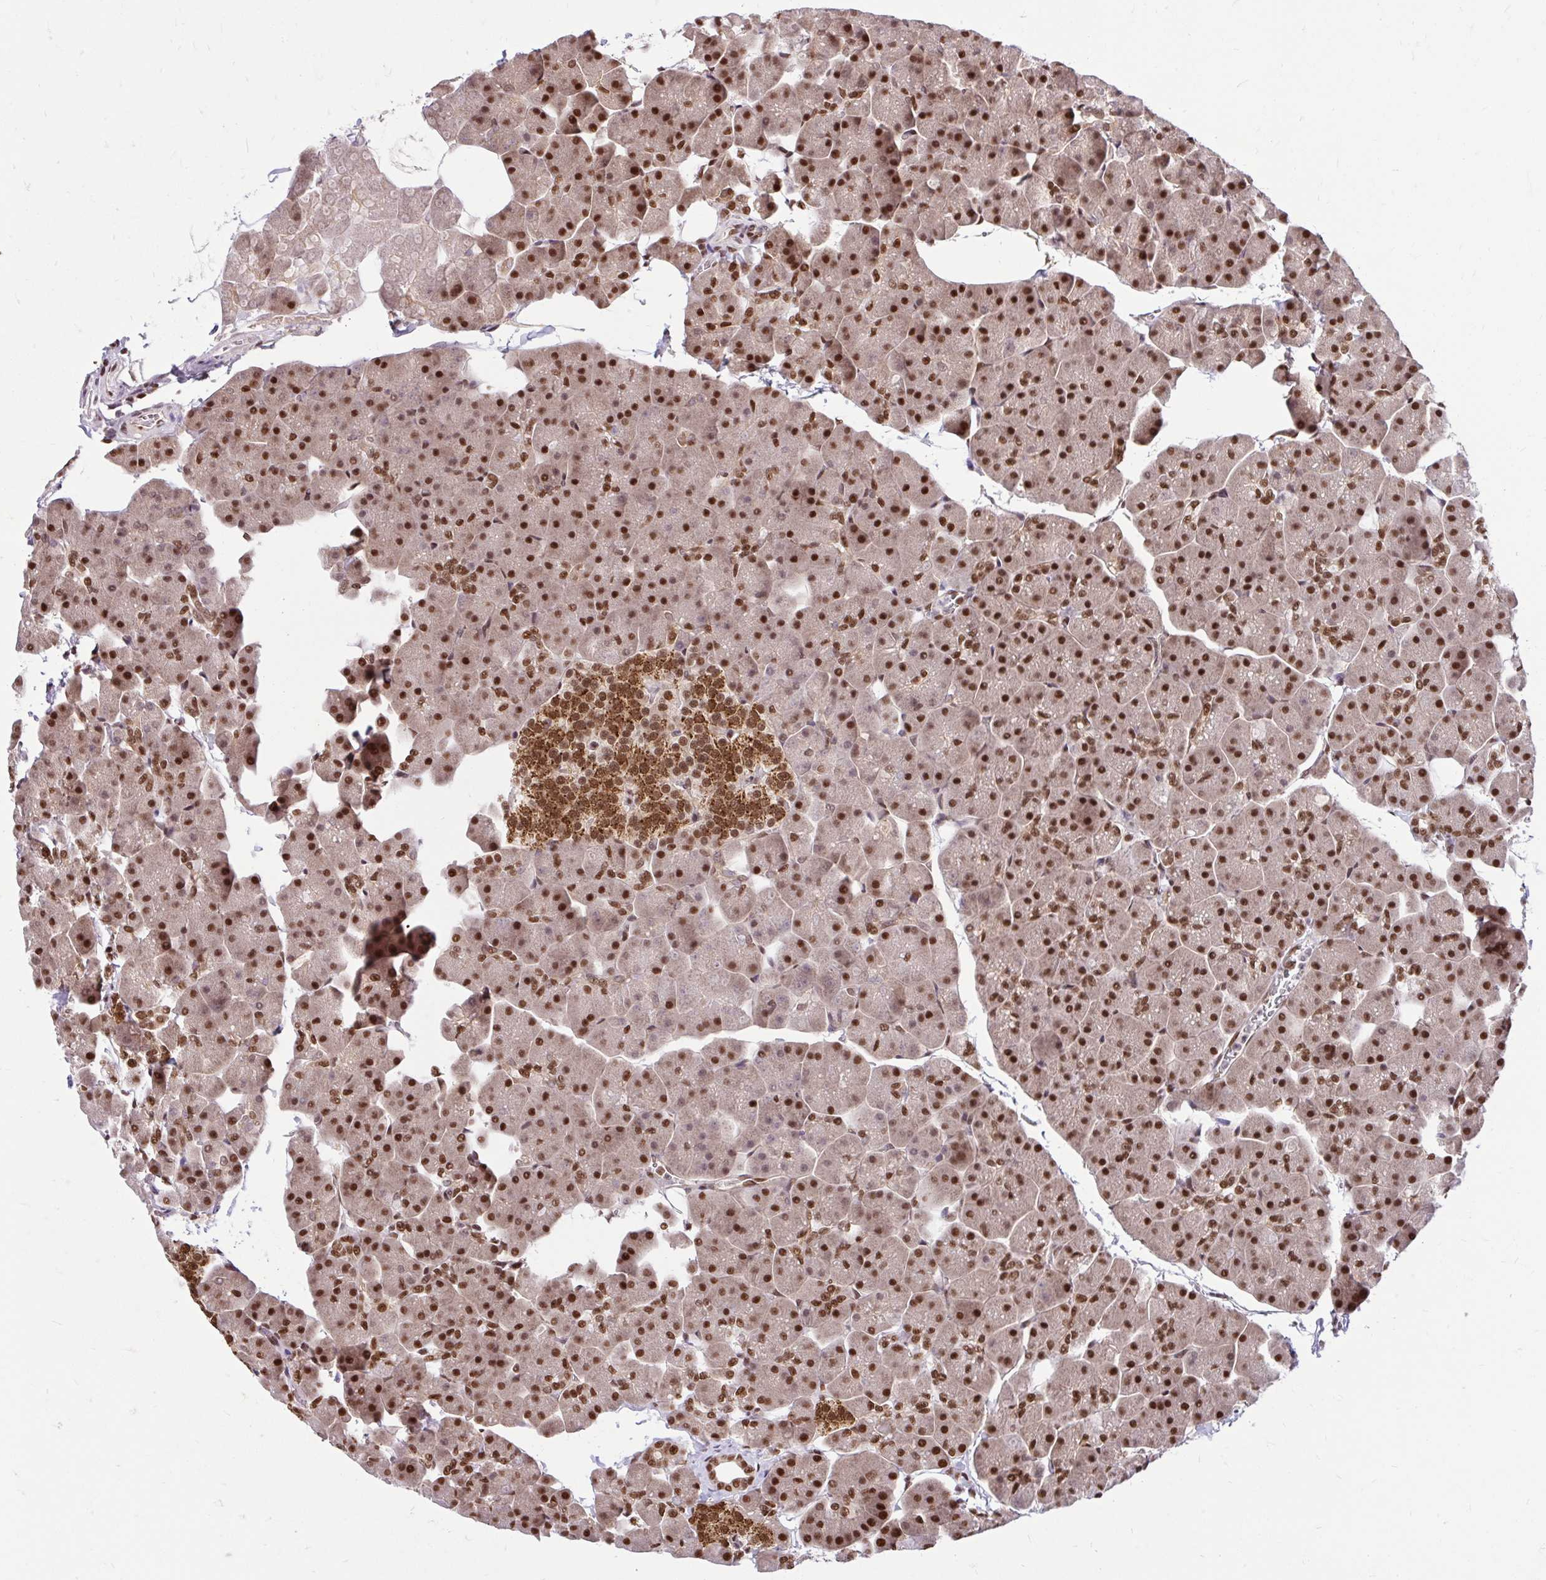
{"staining": {"intensity": "strong", "quantity": ">75%", "location": "nuclear"}, "tissue": "pancreas", "cell_type": "Exocrine glandular cells", "image_type": "normal", "snomed": [{"axis": "morphology", "description": "Normal tissue, NOS"}, {"axis": "topography", "description": "Pancreas"}], "caption": "IHC of normal human pancreas reveals high levels of strong nuclear staining in approximately >75% of exocrine glandular cells. (brown staining indicates protein expression, while blue staining denotes nuclei).", "gene": "ABCA9", "patient": {"sex": "male", "age": 35}}